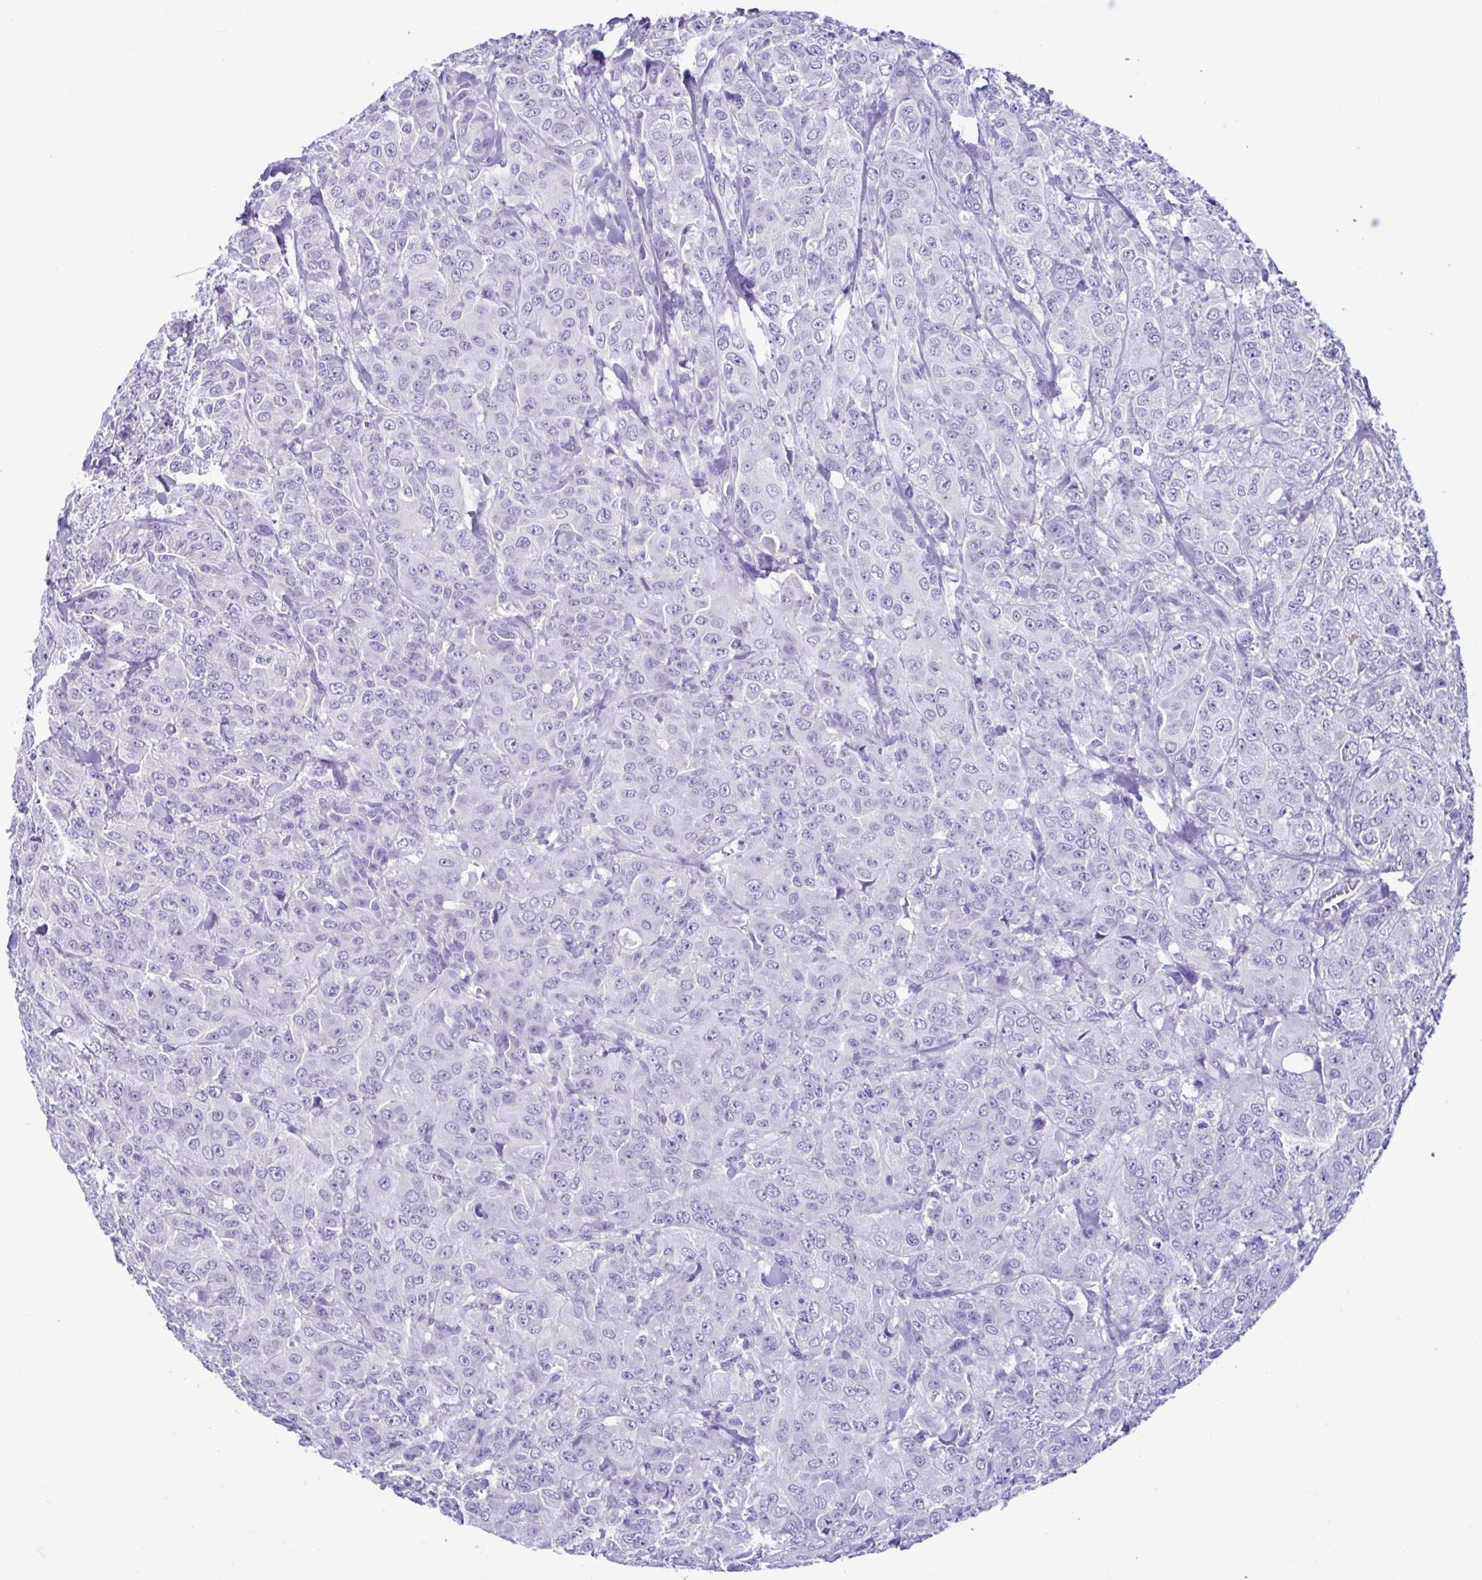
{"staining": {"intensity": "negative", "quantity": "none", "location": "none"}, "tissue": "breast cancer", "cell_type": "Tumor cells", "image_type": "cancer", "snomed": [{"axis": "morphology", "description": "Normal tissue, NOS"}, {"axis": "morphology", "description": "Duct carcinoma"}, {"axis": "topography", "description": "Breast"}], "caption": "A histopathology image of breast cancer stained for a protein displays no brown staining in tumor cells.", "gene": "SPATA16", "patient": {"sex": "female", "age": 43}}